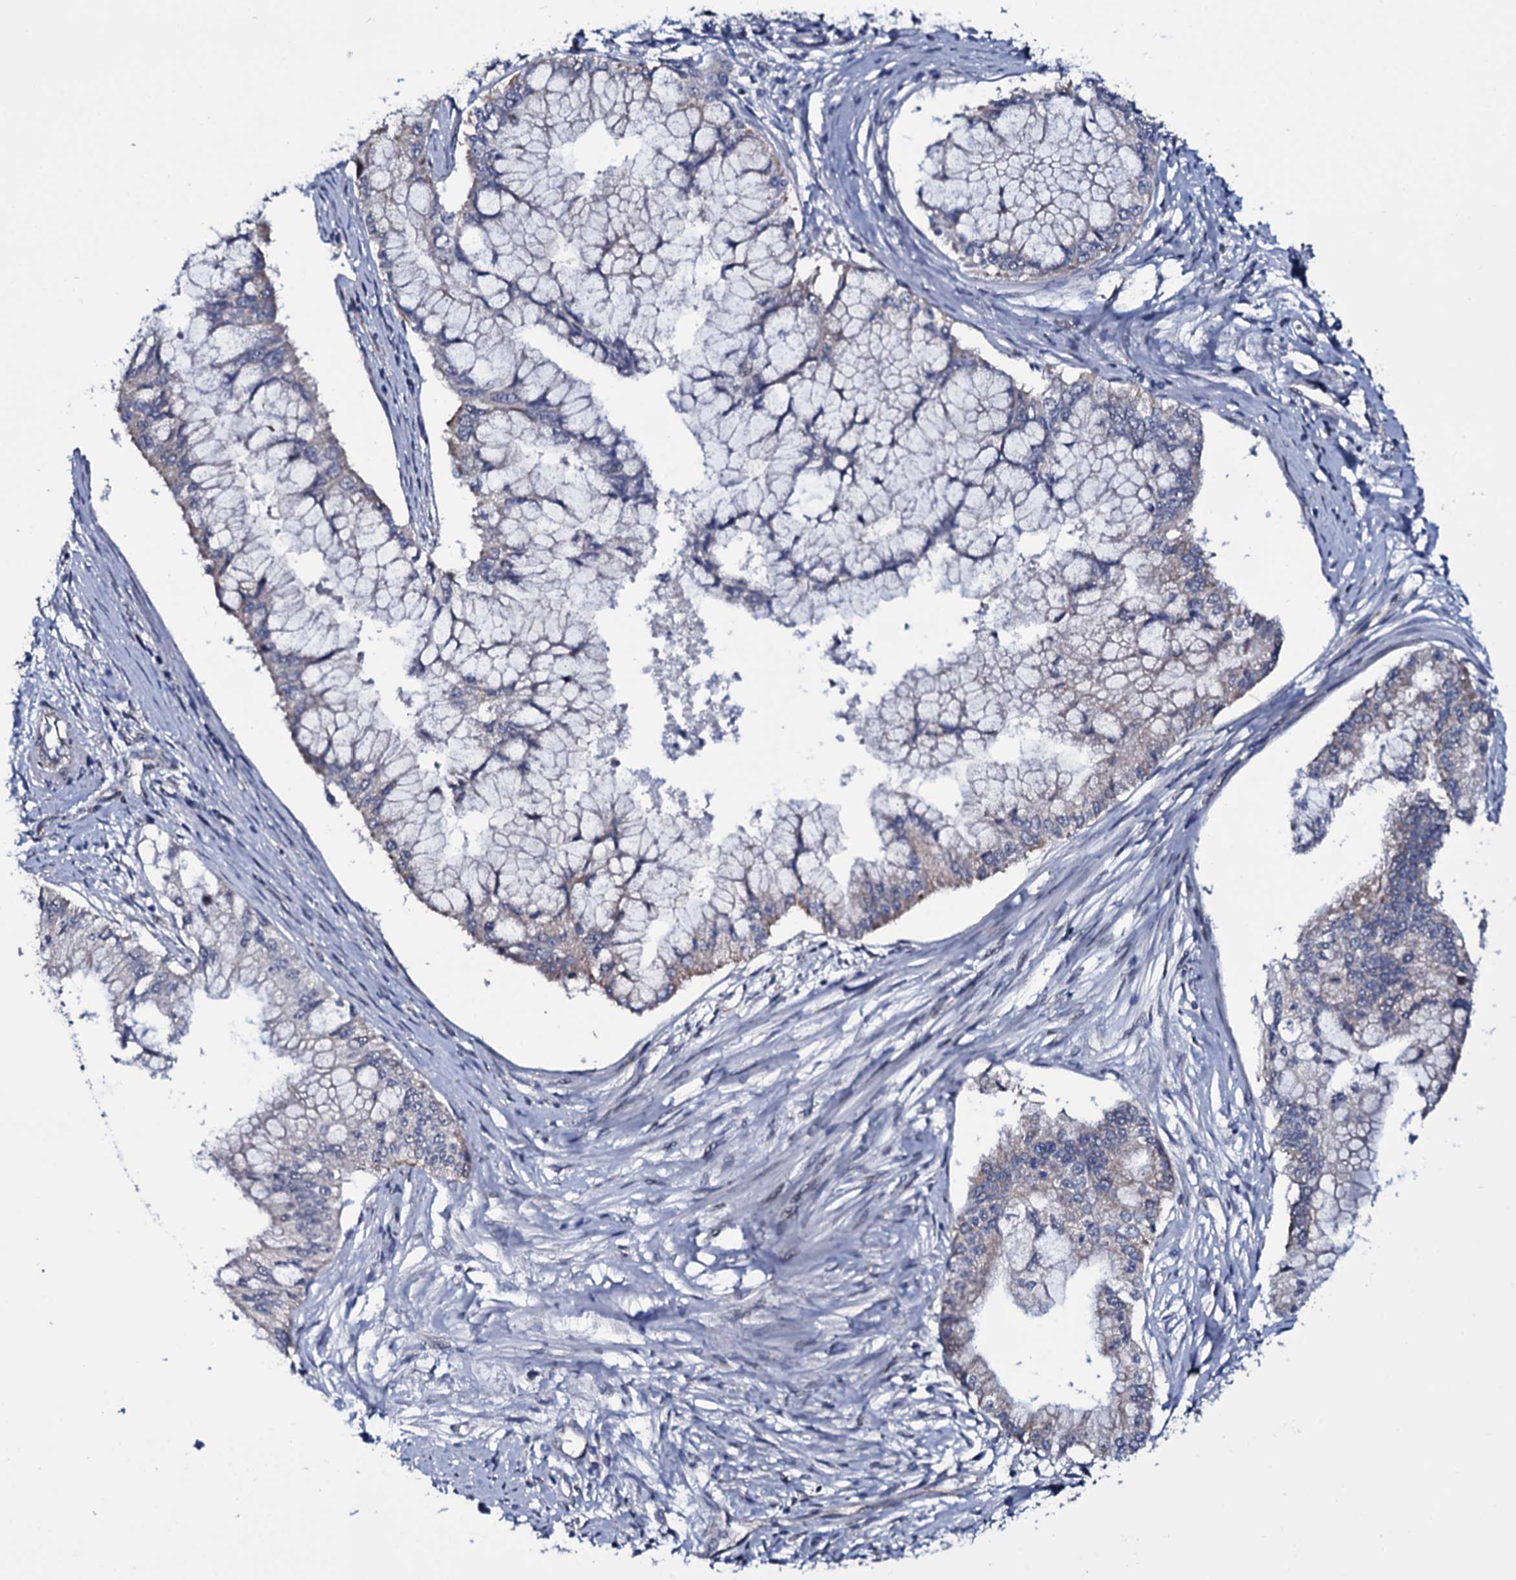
{"staining": {"intensity": "weak", "quantity": "<25%", "location": "cytoplasmic/membranous"}, "tissue": "pancreatic cancer", "cell_type": "Tumor cells", "image_type": "cancer", "snomed": [{"axis": "morphology", "description": "Adenocarcinoma, NOS"}, {"axis": "topography", "description": "Pancreas"}], "caption": "Pancreatic adenocarcinoma was stained to show a protein in brown. There is no significant expression in tumor cells.", "gene": "WIPF3", "patient": {"sex": "male", "age": 46}}